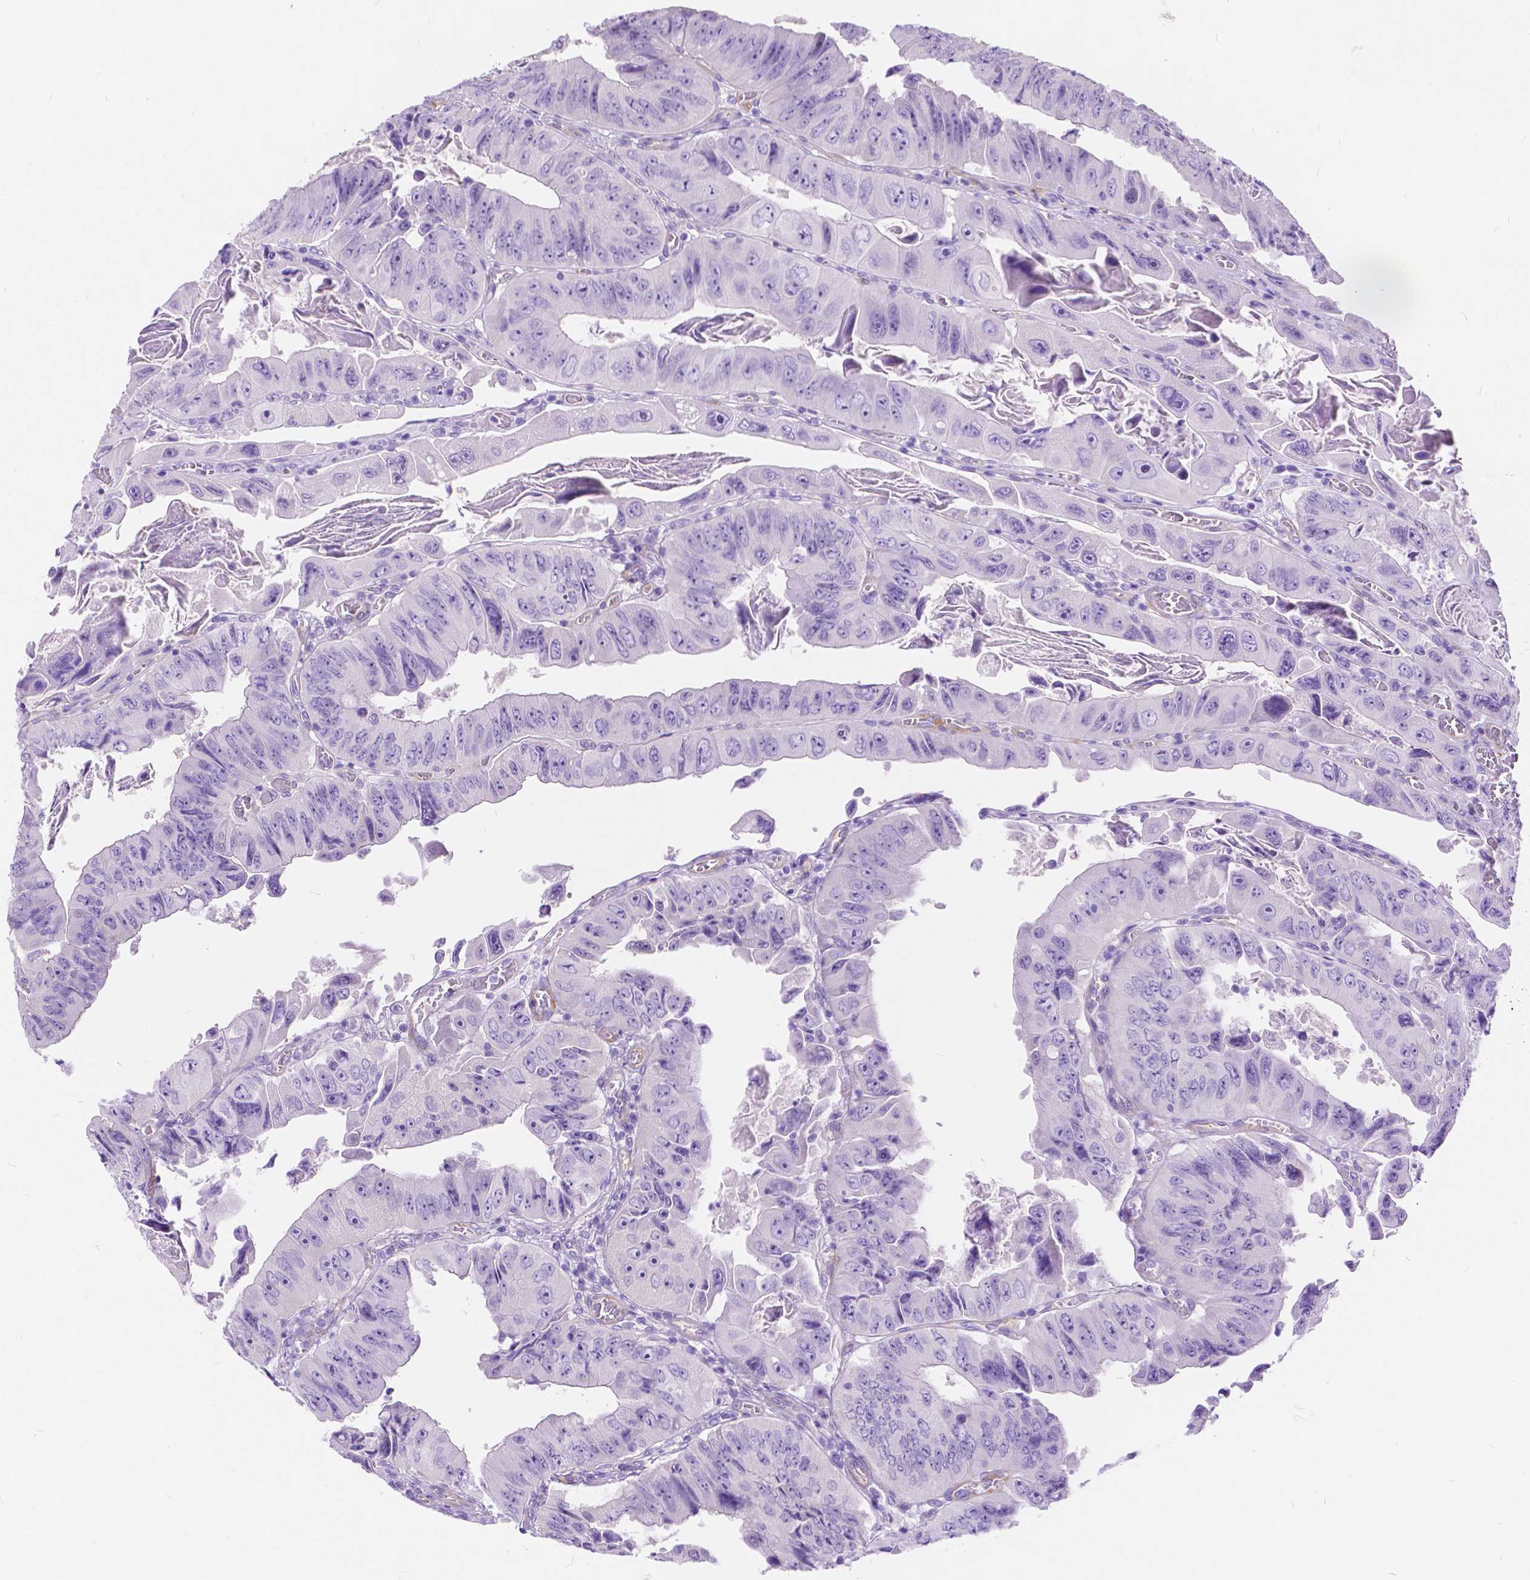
{"staining": {"intensity": "negative", "quantity": "none", "location": "none"}, "tissue": "colorectal cancer", "cell_type": "Tumor cells", "image_type": "cancer", "snomed": [{"axis": "morphology", "description": "Adenocarcinoma, NOS"}, {"axis": "topography", "description": "Colon"}], "caption": "A high-resolution photomicrograph shows immunohistochemistry (IHC) staining of adenocarcinoma (colorectal), which exhibits no significant expression in tumor cells.", "gene": "CHRM1", "patient": {"sex": "female", "age": 84}}